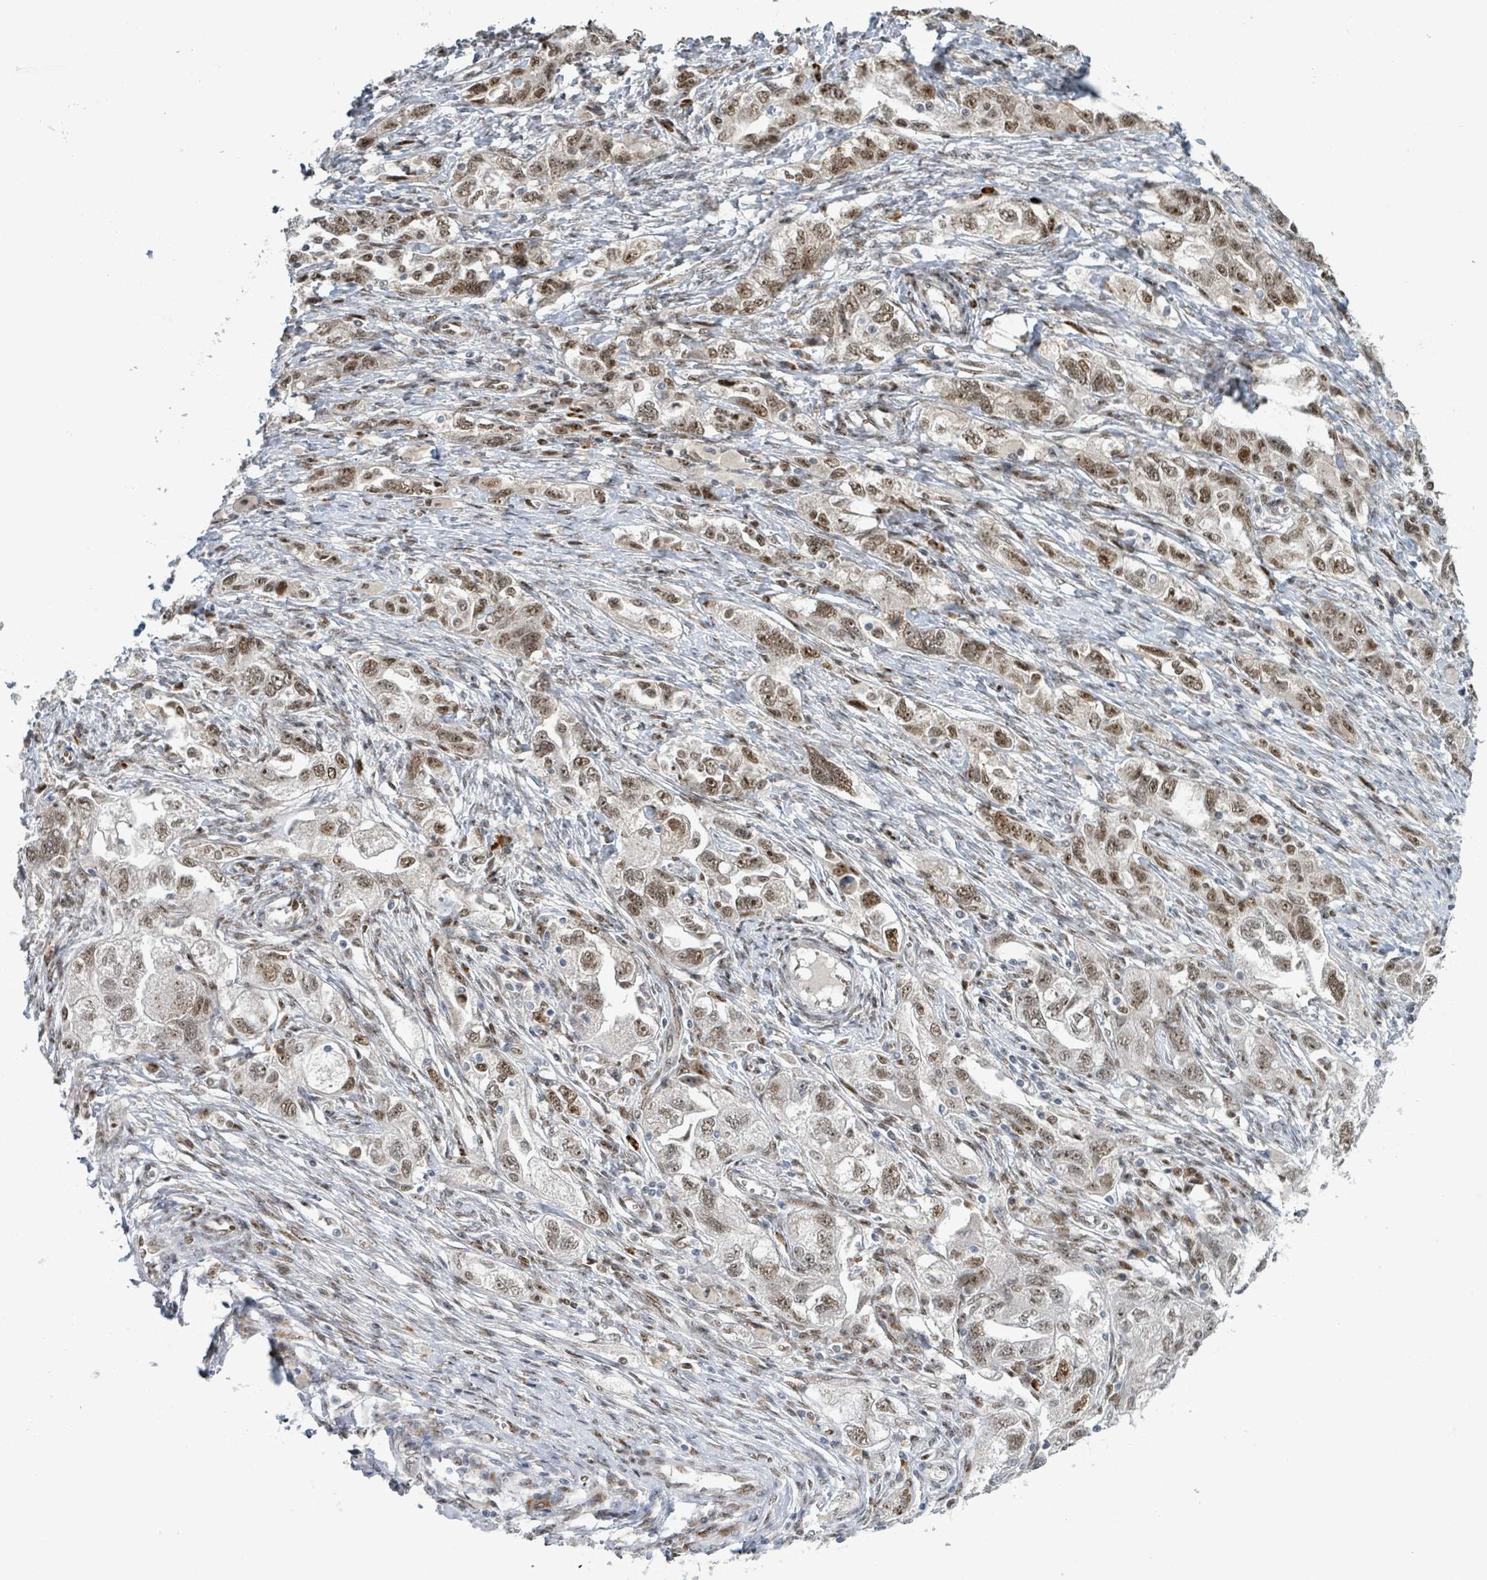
{"staining": {"intensity": "moderate", "quantity": ">75%", "location": "nuclear"}, "tissue": "ovarian cancer", "cell_type": "Tumor cells", "image_type": "cancer", "snomed": [{"axis": "morphology", "description": "Carcinoma, NOS"}, {"axis": "morphology", "description": "Cystadenocarcinoma, serous, NOS"}, {"axis": "topography", "description": "Ovary"}], "caption": "Immunohistochemical staining of serous cystadenocarcinoma (ovarian) shows medium levels of moderate nuclear protein expression in about >75% of tumor cells. The staining was performed using DAB, with brown indicating positive protein expression. Nuclei are stained blue with hematoxylin.", "gene": "KLF3", "patient": {"sex": "female", "age": 69}}